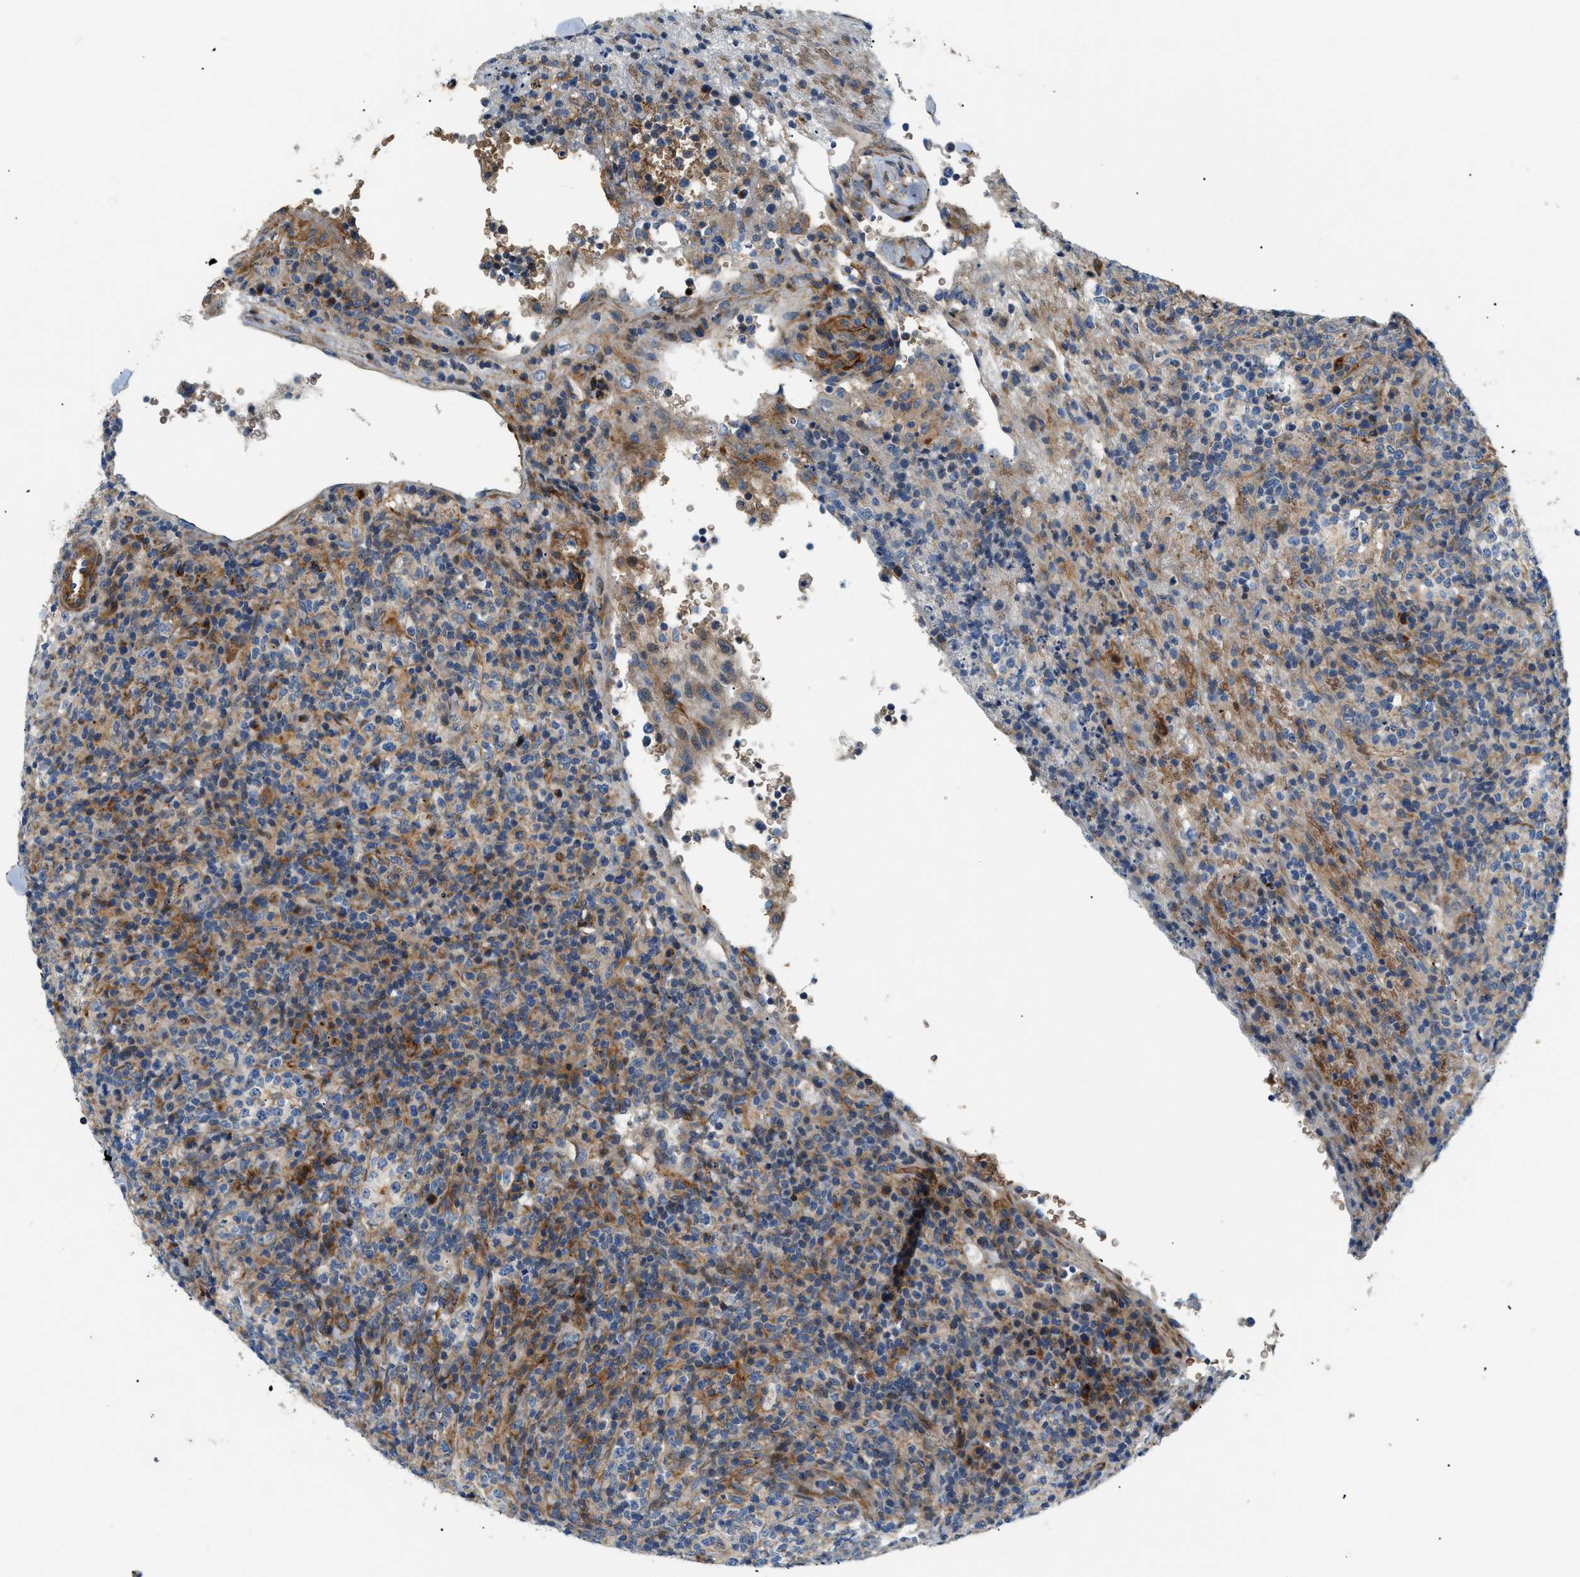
{"staining": {"intensity": "weak", "quantity": "25%-75%", "location": "cytoplasmic/membranous"}, "tissue": "lymphoma", "cell_type": "Tumor cells", "image_type": "cancer", "snomed": [{"axis": "morphology", "description": "Malignant lymphoma, non-Hodgkin's type, High grade"}, {"axis": "topography", "description": "Lymph node"}], "caption": "DAB immunohistochemical staining of lymphoma shows weak cytoplasmic/membranous protein staining in about 25%-75% of tumor cells. (DAB IHC, brown staining for protein, blue staining for nuclei).", "gene": "DHODH", "patient": {"sex": "female", "age": 76}}